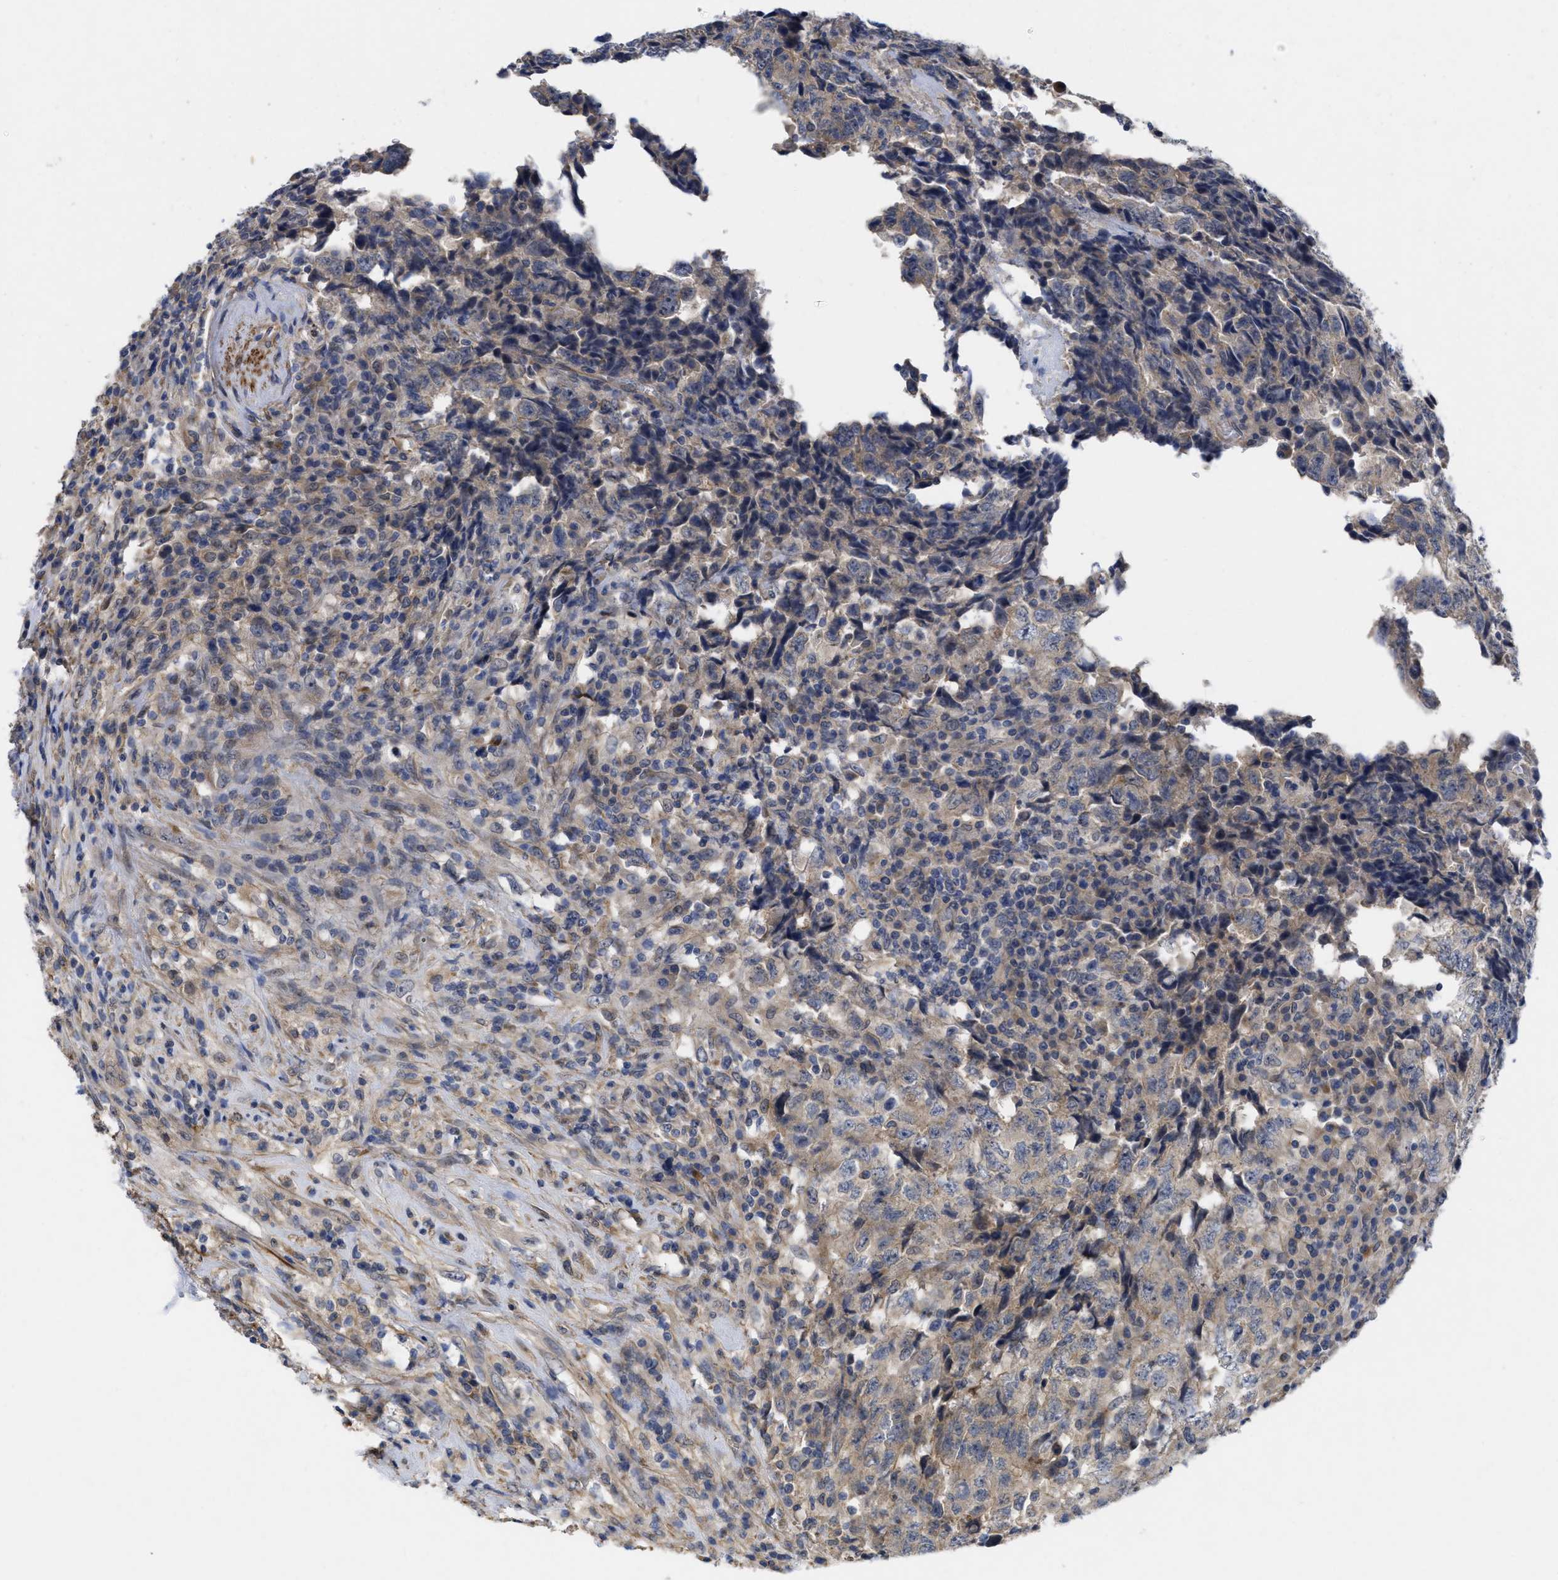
{"staining": {"intensity": "weak", "quantity": ">75%", "location": "cytoplasmic/membranous"}, "tissue": "testis cancer", "cell_type": "Tumor cells", "image_type": "cancer", "snomed": [{"axis": "morphology", "description": "Necrosis, NOS"}, {"axis": "morphology", "description": "Carcinoma, Embryonal, NOS"}, {"axis": "topography", "description": "Testis"}], "caption": "Tumor cells exhibit low levels of weak cytoplasmic/membranous expression in about >75% of cells in testis cancer (embryonal carcinoma). (IHC, brightfield microscopy, high magnification).", "gene": "ARHGEF26", "patient": {"sex": "male", "age": 19}}